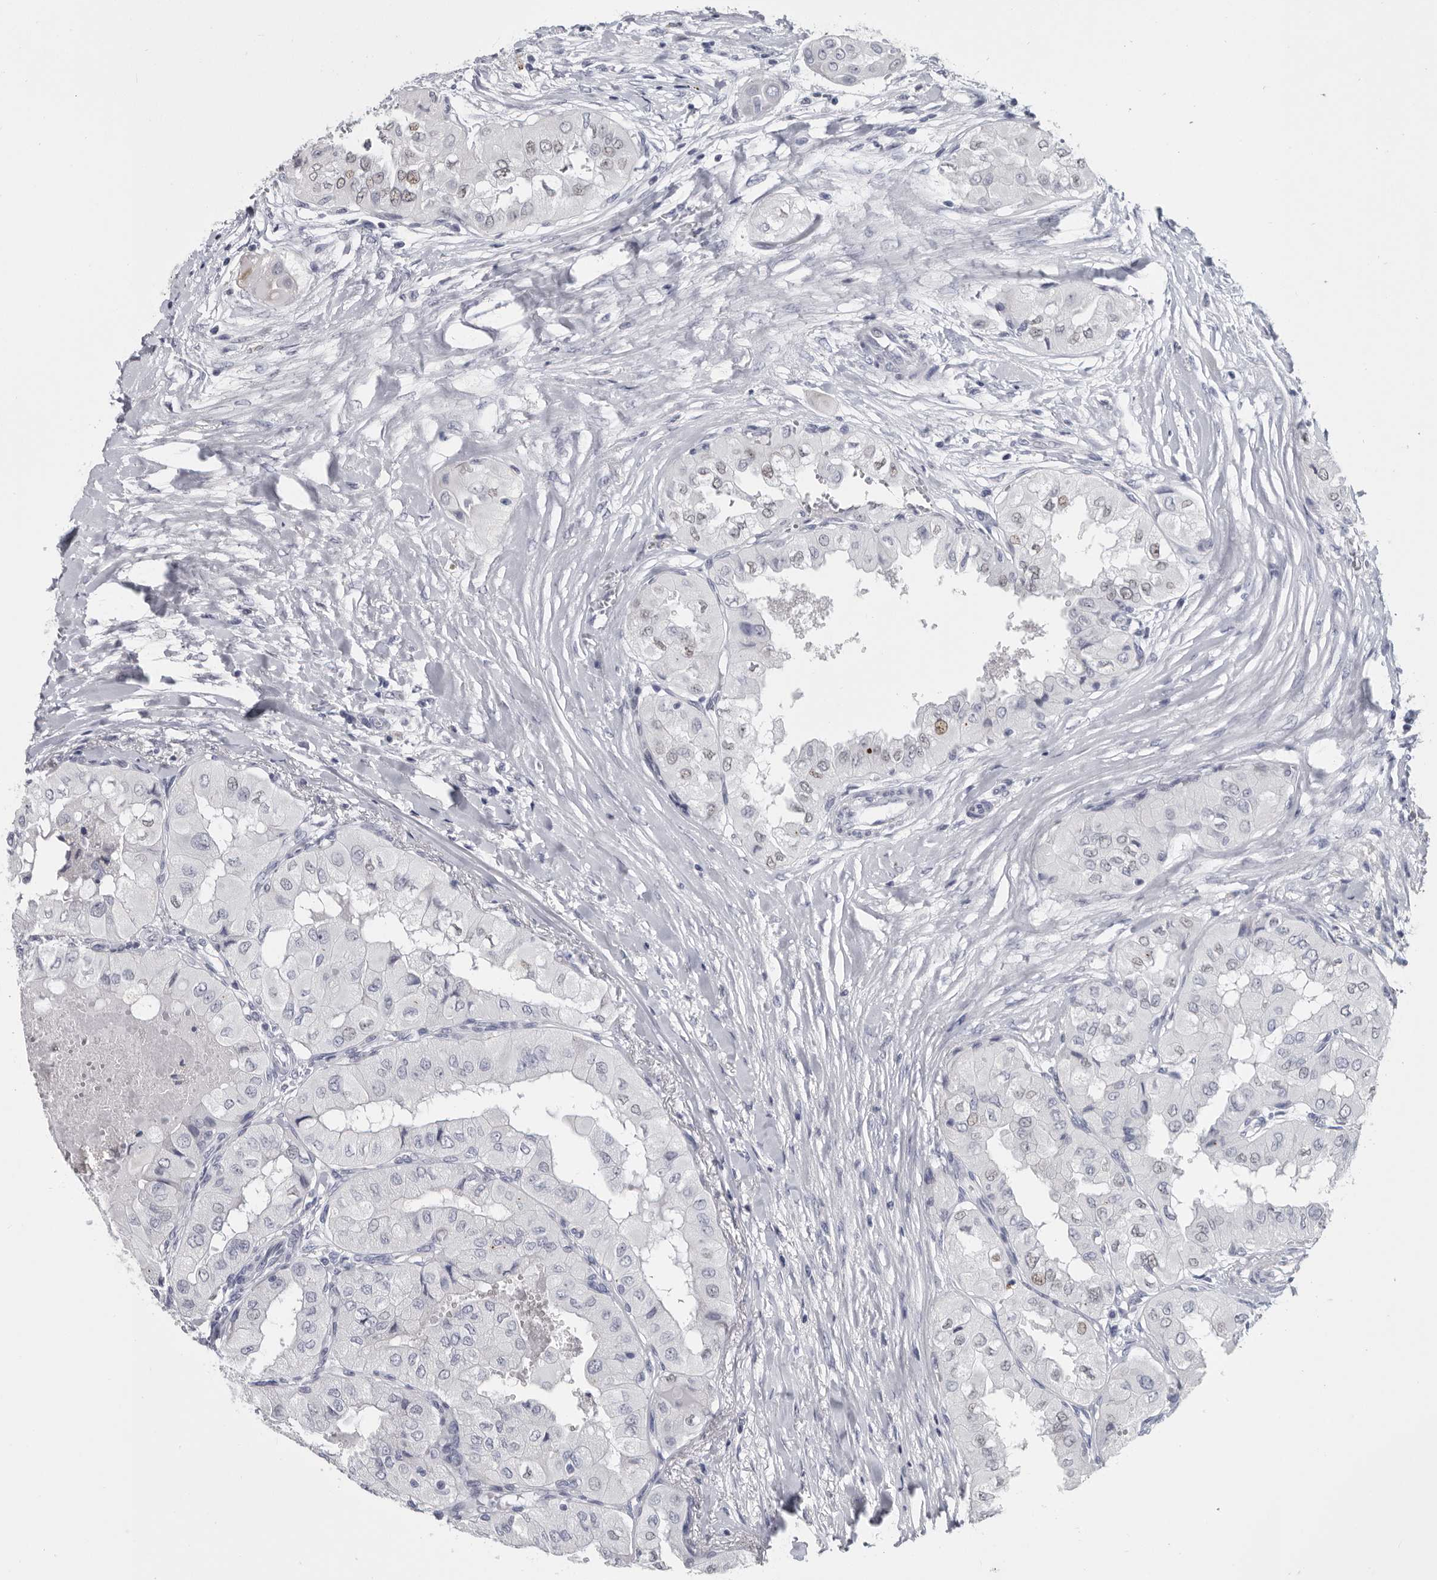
{"staining": {"intensity": "weak", "quantity": "<25%", "location": "nuclear"}, "tissue": "thyroid cancer", "cell_type": "Tumor cells", "image_type": "cancer", "snomed": [{"axis": "morphology", "description": "Papillary adenocarcinoma, NOS"}, {"axis": "topography", "description": "Thyroid gland"}], "caption": "High magnification brightfield microscopy of thyroid cancer stained with DAB (3,3'-diaminobenzidine) (brown) and counterstained with hematoxylin (blue): tumor cells show no significant expression.", "gene": "WRAP73", "patient": {"sex": "female", "age": 59}}